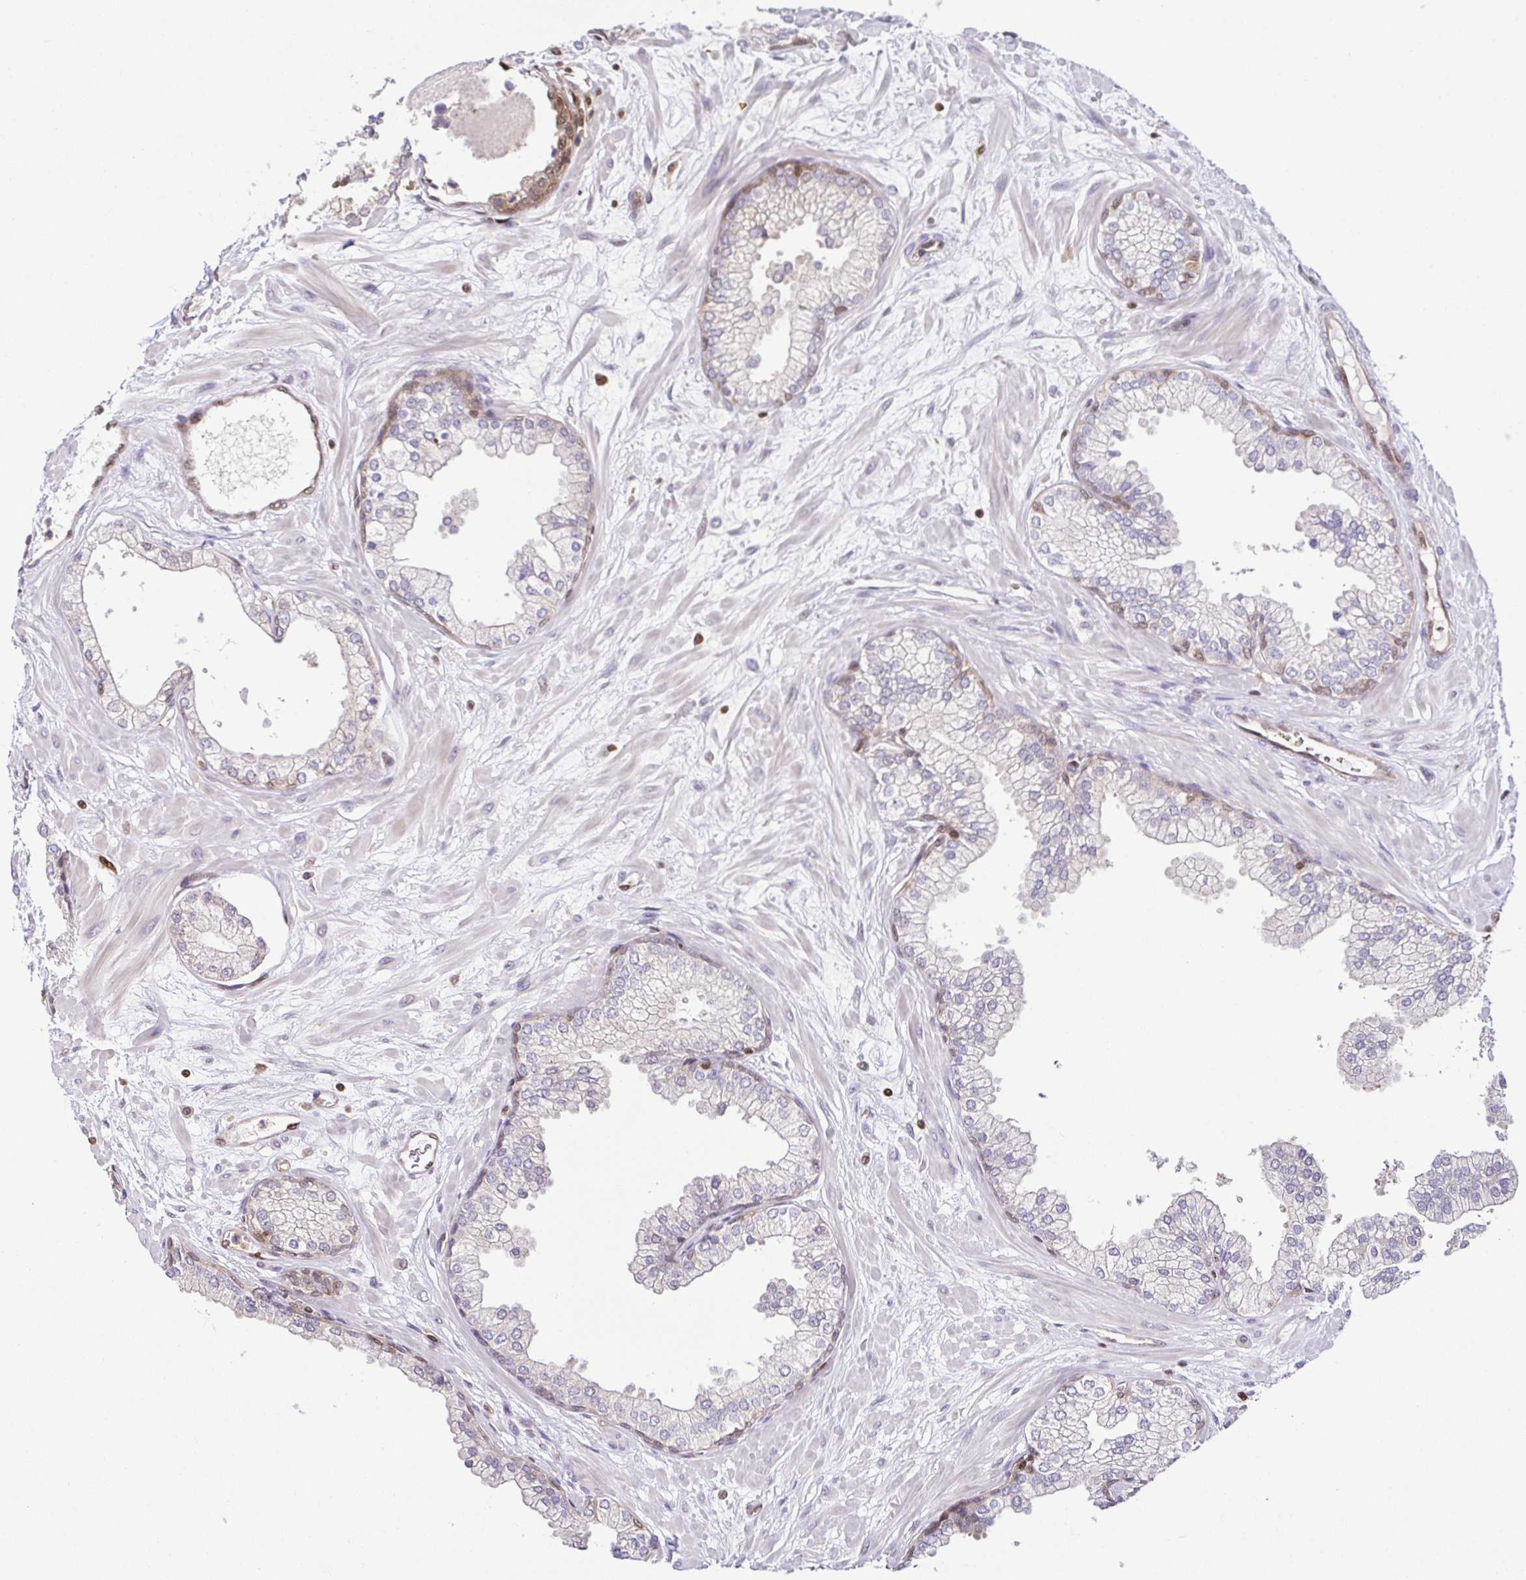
{"staining": {"intensity": "moderate", "quantity": "<25%", "location": "nuclear"}, "tissue": "prostate", "cell_type": "Glandular cells", "image_type": "normal", "snomed": [{"axis": "morphology", "description": "Normal tissue, NOS"}, {"axis": "topography", "description": "Prostate"}, {"axis": "topography", "description": "Peripheral nerve tissue"}], "caption": "Immunohistochemical staining of benign prostate displays low levels of moderate nuclear expression in about <25% of glandular cells. (Stains: DAB in brown, nuclei in blue, Microscopy: brightfield microscopy at high magnification).", "gene": "PSMB9", "patient": {"sex": "male", "age": 61}}